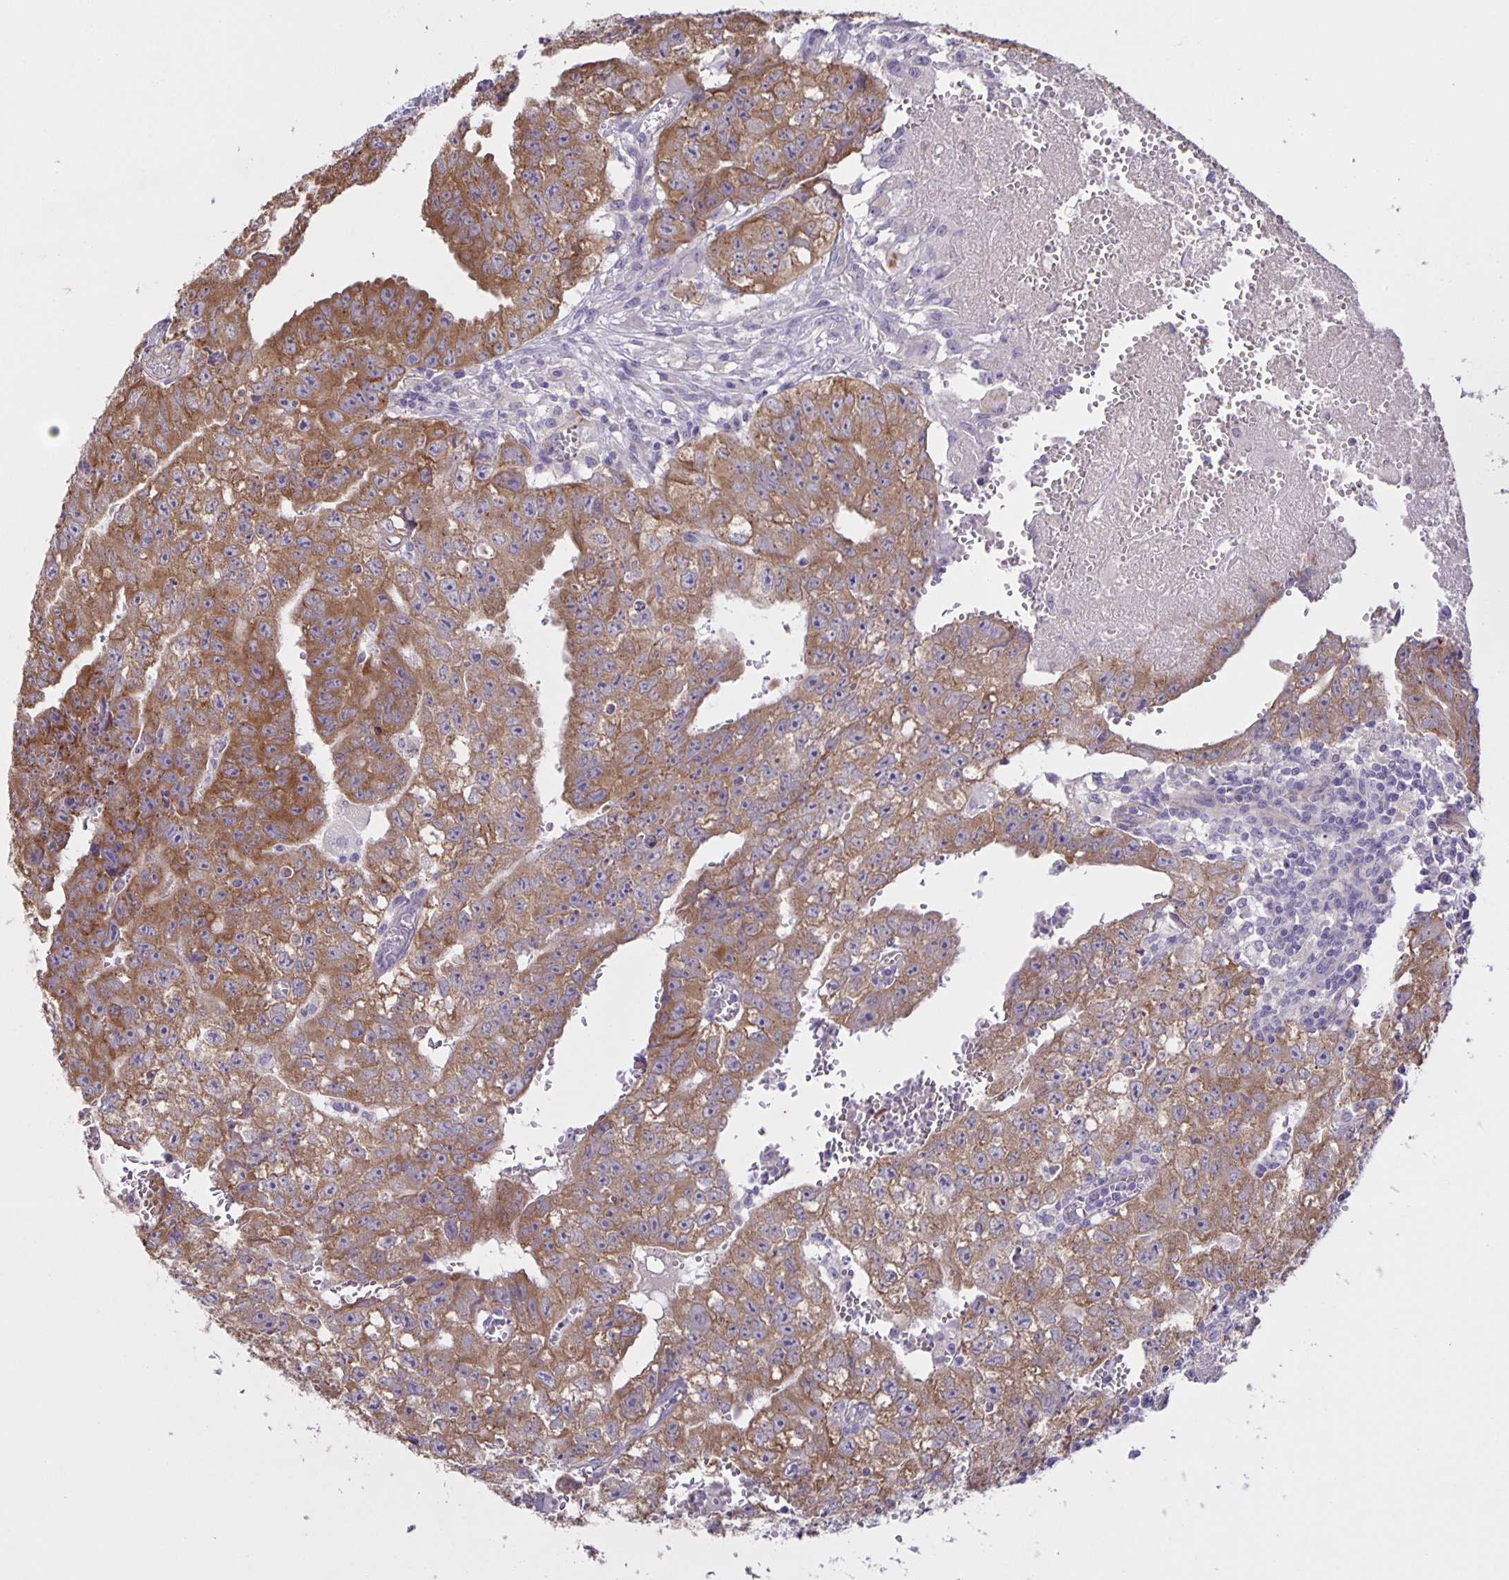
{"staining": {"intensity": "moderate", "quantity": "25%-75%", "location": "cytoplasmic/membranous"}, "tissue": "testis cancer", "cell_type": "Tumor cells", "image_type": "cancer", "snomed": [{"axis": "morphology", "description": "Carcinoma, Embryonal, NOS"}, {"axis": "morphology", "description": "Teratoma, malignant, NOS"}, {"axis": "topography", "description": "Testis"}], "caption": "Immunohistochemistry photomicrograph of testis cancer stained for a protein (brown), which displays medium levels of moderate cytoplasmic/membranous expression in about 25%-75% of tumor cells.", "gene": "SRCIN1", "patient": {"sex": "male", "age": 24}}